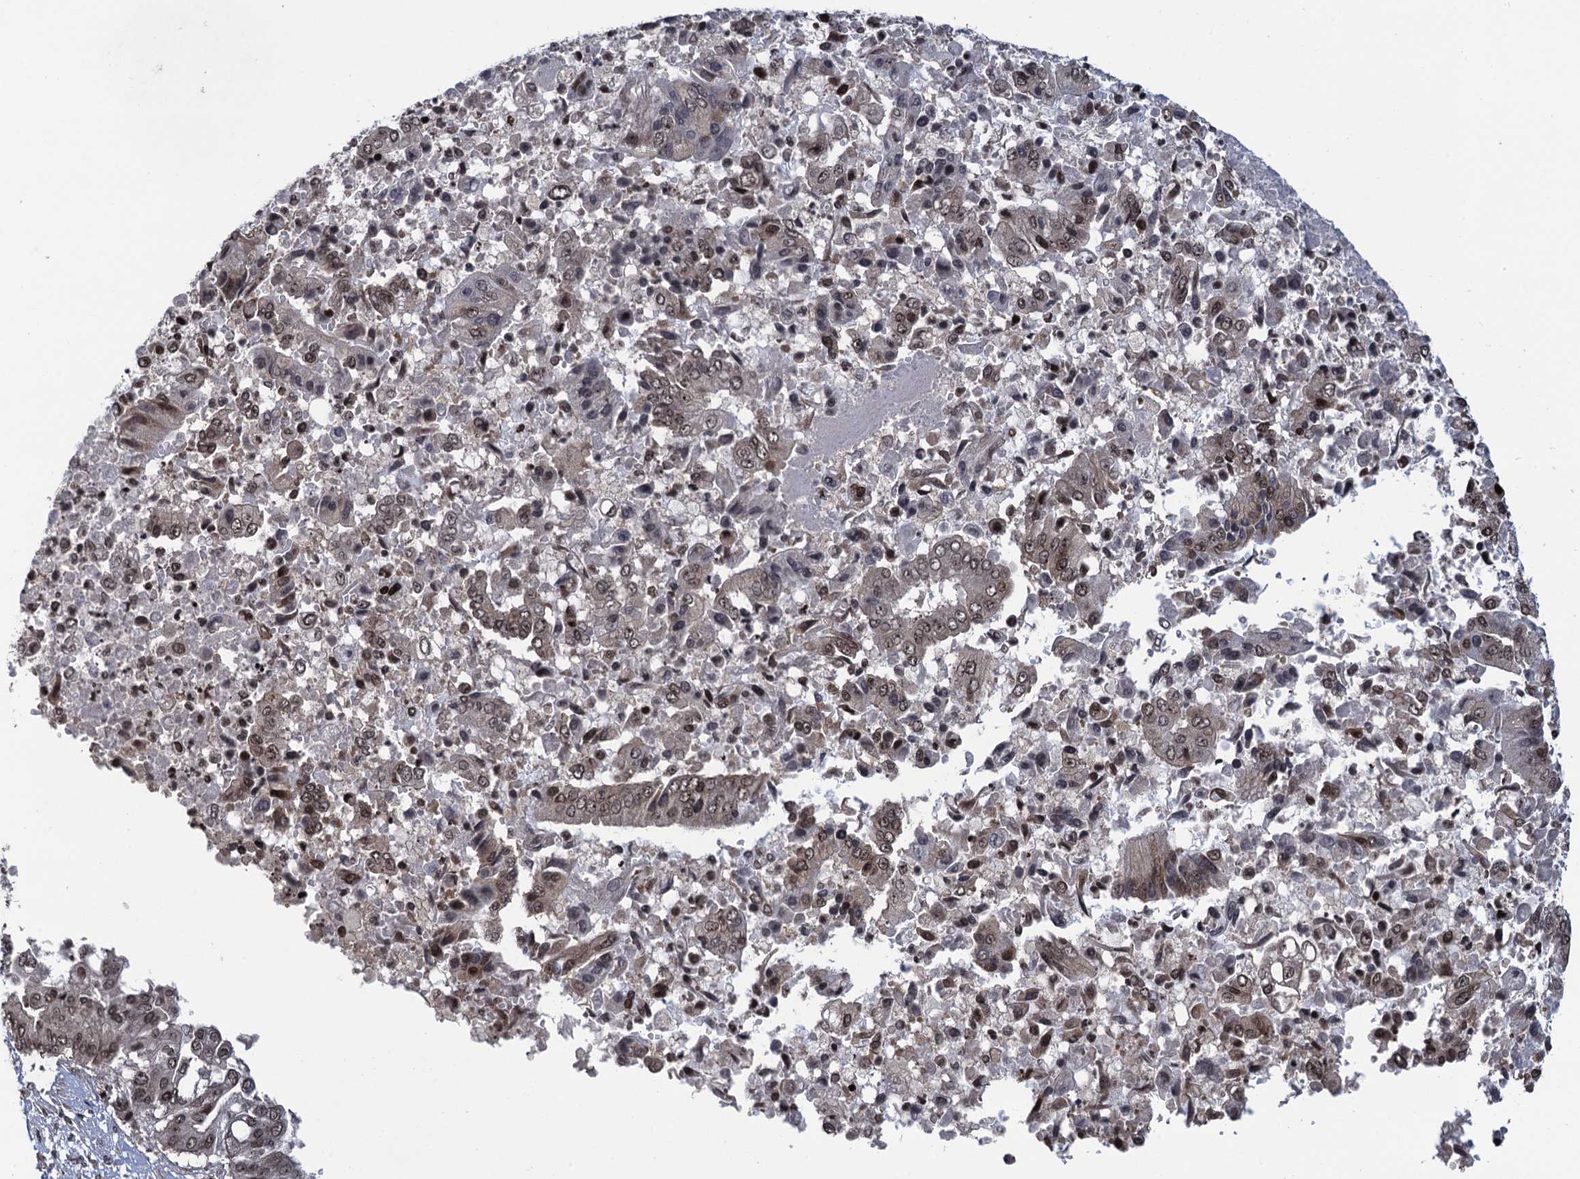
{"staining": {"intensity": "moderate", "quantity": ">75%", "location": "nuclear"}, "tissue": "pancreatic cancer", "cell_type": "Tumor cells", "image_type": "cancer", "snomed": [{"axis": "morphology", "description": "Adenocarcinoma, NOS"}, {"axis": "topography", "description": "Pancreas"}], "caption": "An immunohistochemistry (IHC) histopathology image of neoplastic tissue is shown. Protein staining in brown labels moderate nuclear positivity in pancreatic cancer (adenocarcinoma) within tumor cells.", "gene": "ZNF169", "patient": {"sex": "female", "age": 77}}